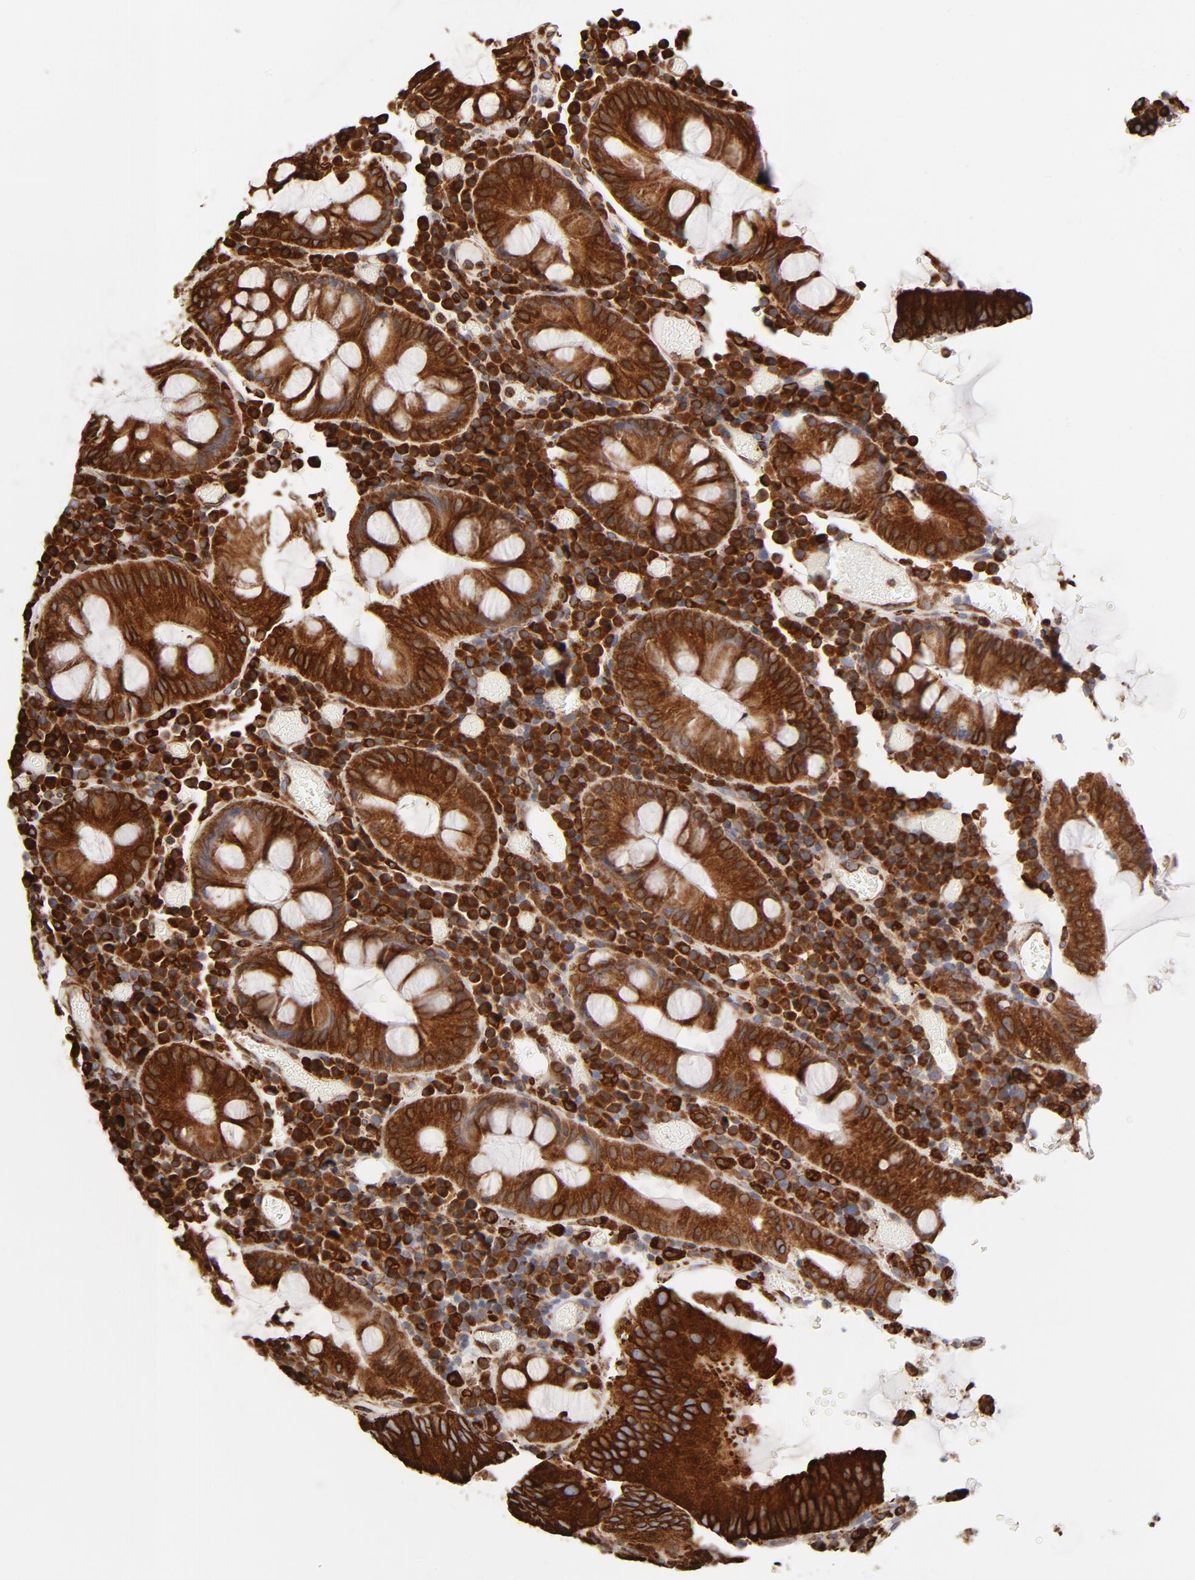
{"staining": {"intensity": "strong", "quantity": ">75%", "location": "cytoplasmic/membranous"}, "tissue": "colorectal cancer", "cell_type": "Tumor cells", "image_type": "cancer", "snomed": [{"axis": "morphology", "description": "Normal tissue, NOS"}, {"axis": "morphology", "description": "Adenocarcinoma, NOS"}, {"axis": "topography", "description": "Colon"}], "caption": "Colorectal cancer (adenocarcinoma) was stained to show a protein in brown. There is high levels of strong cytoplasmic/membranous positivity in about >75% of tumor cells. (IHC, brightfield microscopy, high magnification).", "gene": "CANX", "patient": {"sex": "female", "age": 78}}